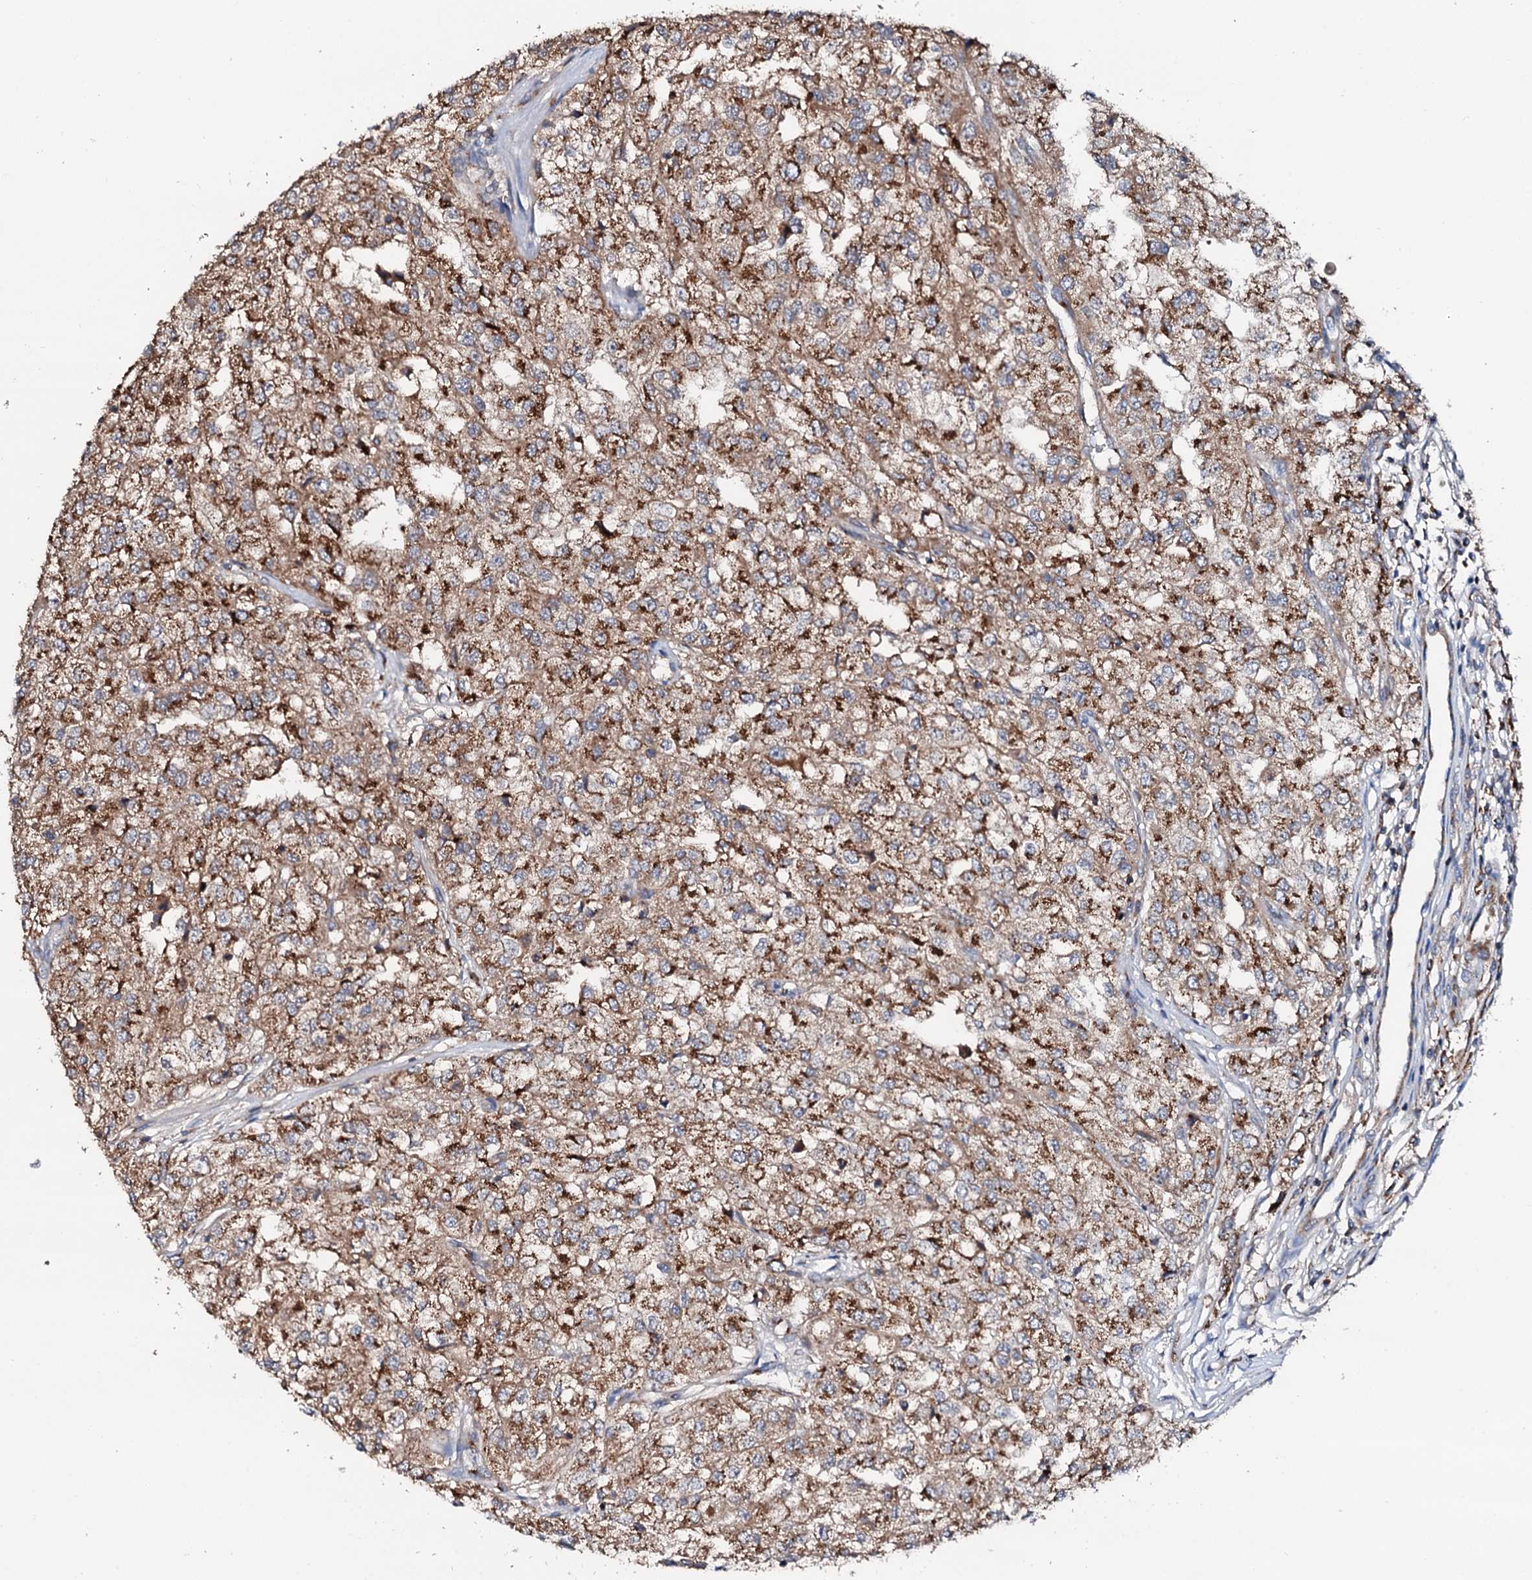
{"staining": {"intensity": "moderate", "quantity": ">75%", "location": "cytoplasmic/membranous"}, "tissue": "renal cancer", "cell_type": "Tumor cells", "image_type": "cancer", "snomed": [{"axis": "morphology", "description": "Adenocarcinoma, NOS"}, {"axis": "topography", "description": "Kidney"}], "caption": "Protein analysis of renal cancer (adenocarcinoma) tissue demonstrates moderate cytoplasmic/membranous staining in approximately >75% of tumor cells. (DAB (3,3'-diaminobenzidine) = brown stain, brightfield microscopy at high magnification).", "gene": "ST3GAL1", "patient": {"sex": "female", "age": 54}}